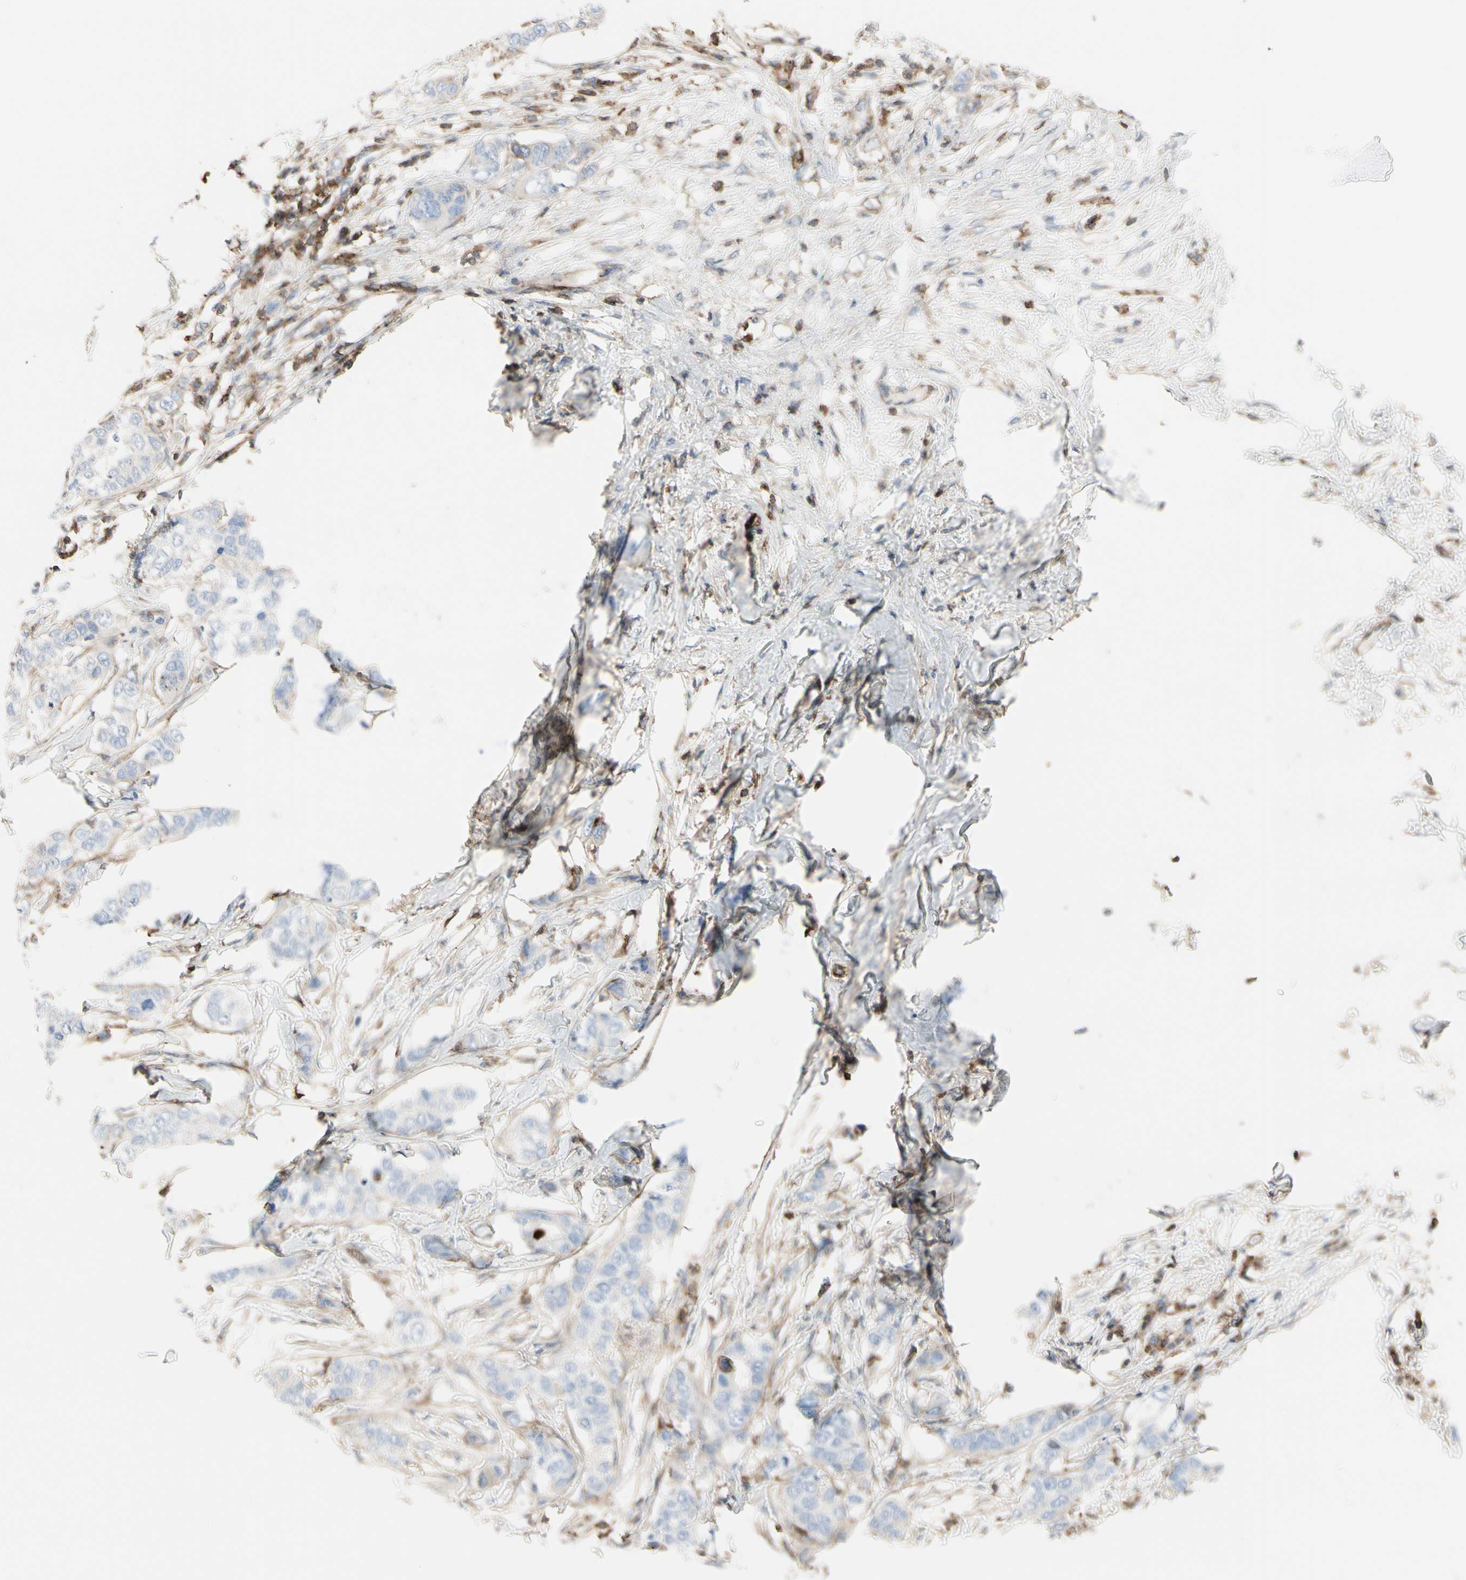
{"staining": {"intensity": "weak", "quantity": "25%-75%", "location": "cytoplasmic/membranous"}, "tissue": "breast cancer", "cell_type": "Tumor cells", "image_type": "cancer", "snomed": [{"axis": "morphology", "description": "Duct carcinoma"}, {"axis": "topography", "description": "Breast"}], "caption": "Infiltrating ductal carcinoma (breast) tissue demonstrates weak cytoplasmic/membranous expression in approximately 25%-75% of tumor cells", "gene": "CLEC2B", "patient": {"sex": "female", "age": 50}}